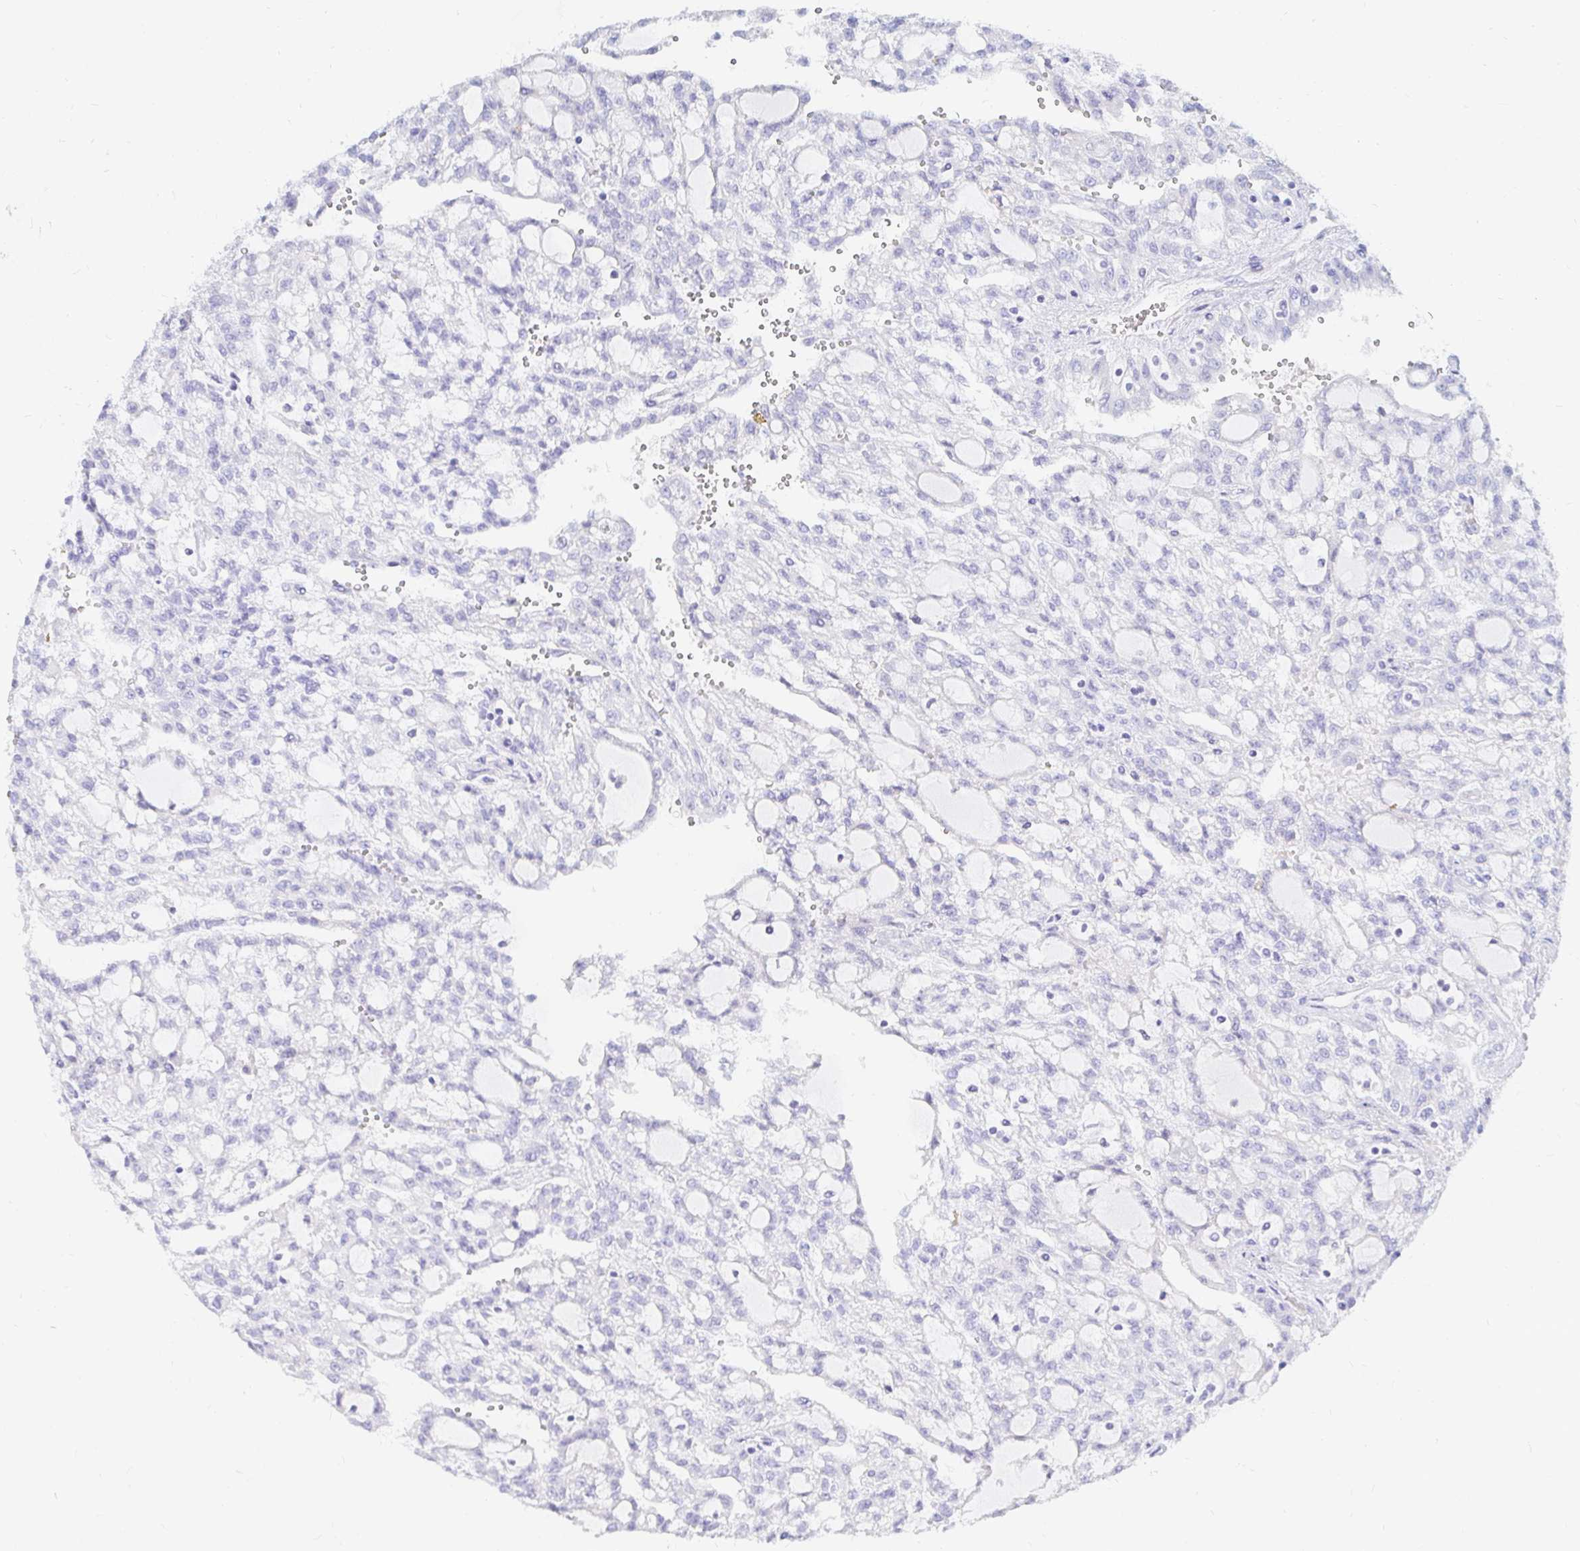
{"staining": {"intensity": "negative", "quantity": "none", "location": "none"}, "tissue": "renal cancer", "cell_type": "Tumor cells", "image_type": "cancer", "snomed": [{"axis": "morphology", "description": "Adenocarcinoma, NOS"}, {"axis": "topography", "description": "Kidney"}], "caption": "DAB (3,3'-diaminobenzidine) immunohistochemical staining of human renal adenocarcinoma shows no significant positivity in tumor cells. (IHC, brightfield microscopy, high magnification).", "gene": "NR2E1", "patient": {"sex": "male", "age": 63}}